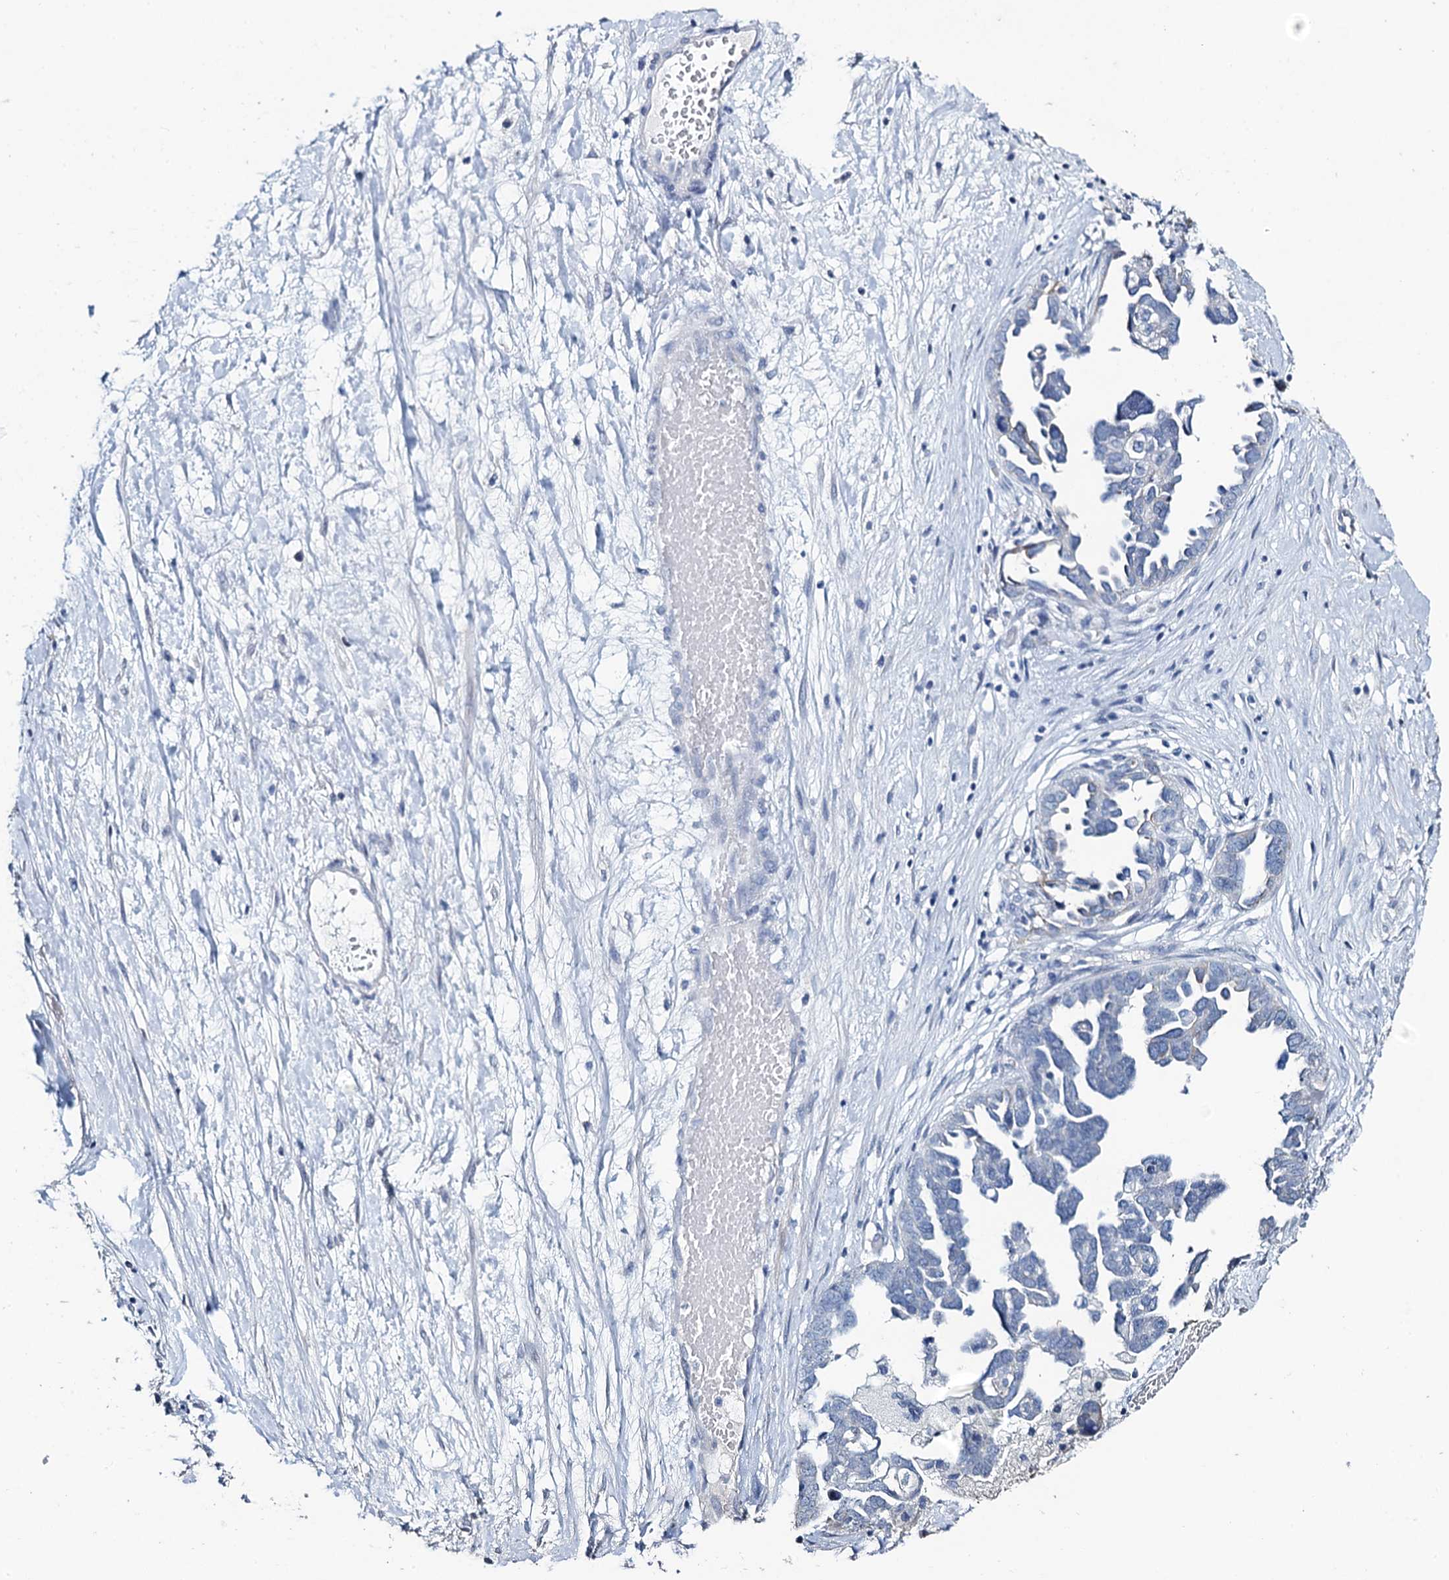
{"staining": {"intensity": "negative", "quantity": "none", "location": "none"}, "tissue": "ovarian cancer", "cell_type": "Tumor cells", "image_type": "cancer", "snomed": [{"axis": "morphology", "description": "Cystadenocarcinoma, serous, NOS"}, {"axis": "topography", "description": "Ovary"}], "caption": "IHC histopathology image of neoplastic tissue: ovarian cancer stained with DAB (3,3'-diaminobenzidine) demonstrates no significant protein staining in tumor cells. Nuclei are stained in blue.", "gene": "TOX3", "patient": {"sex": "female", "age": 54}}